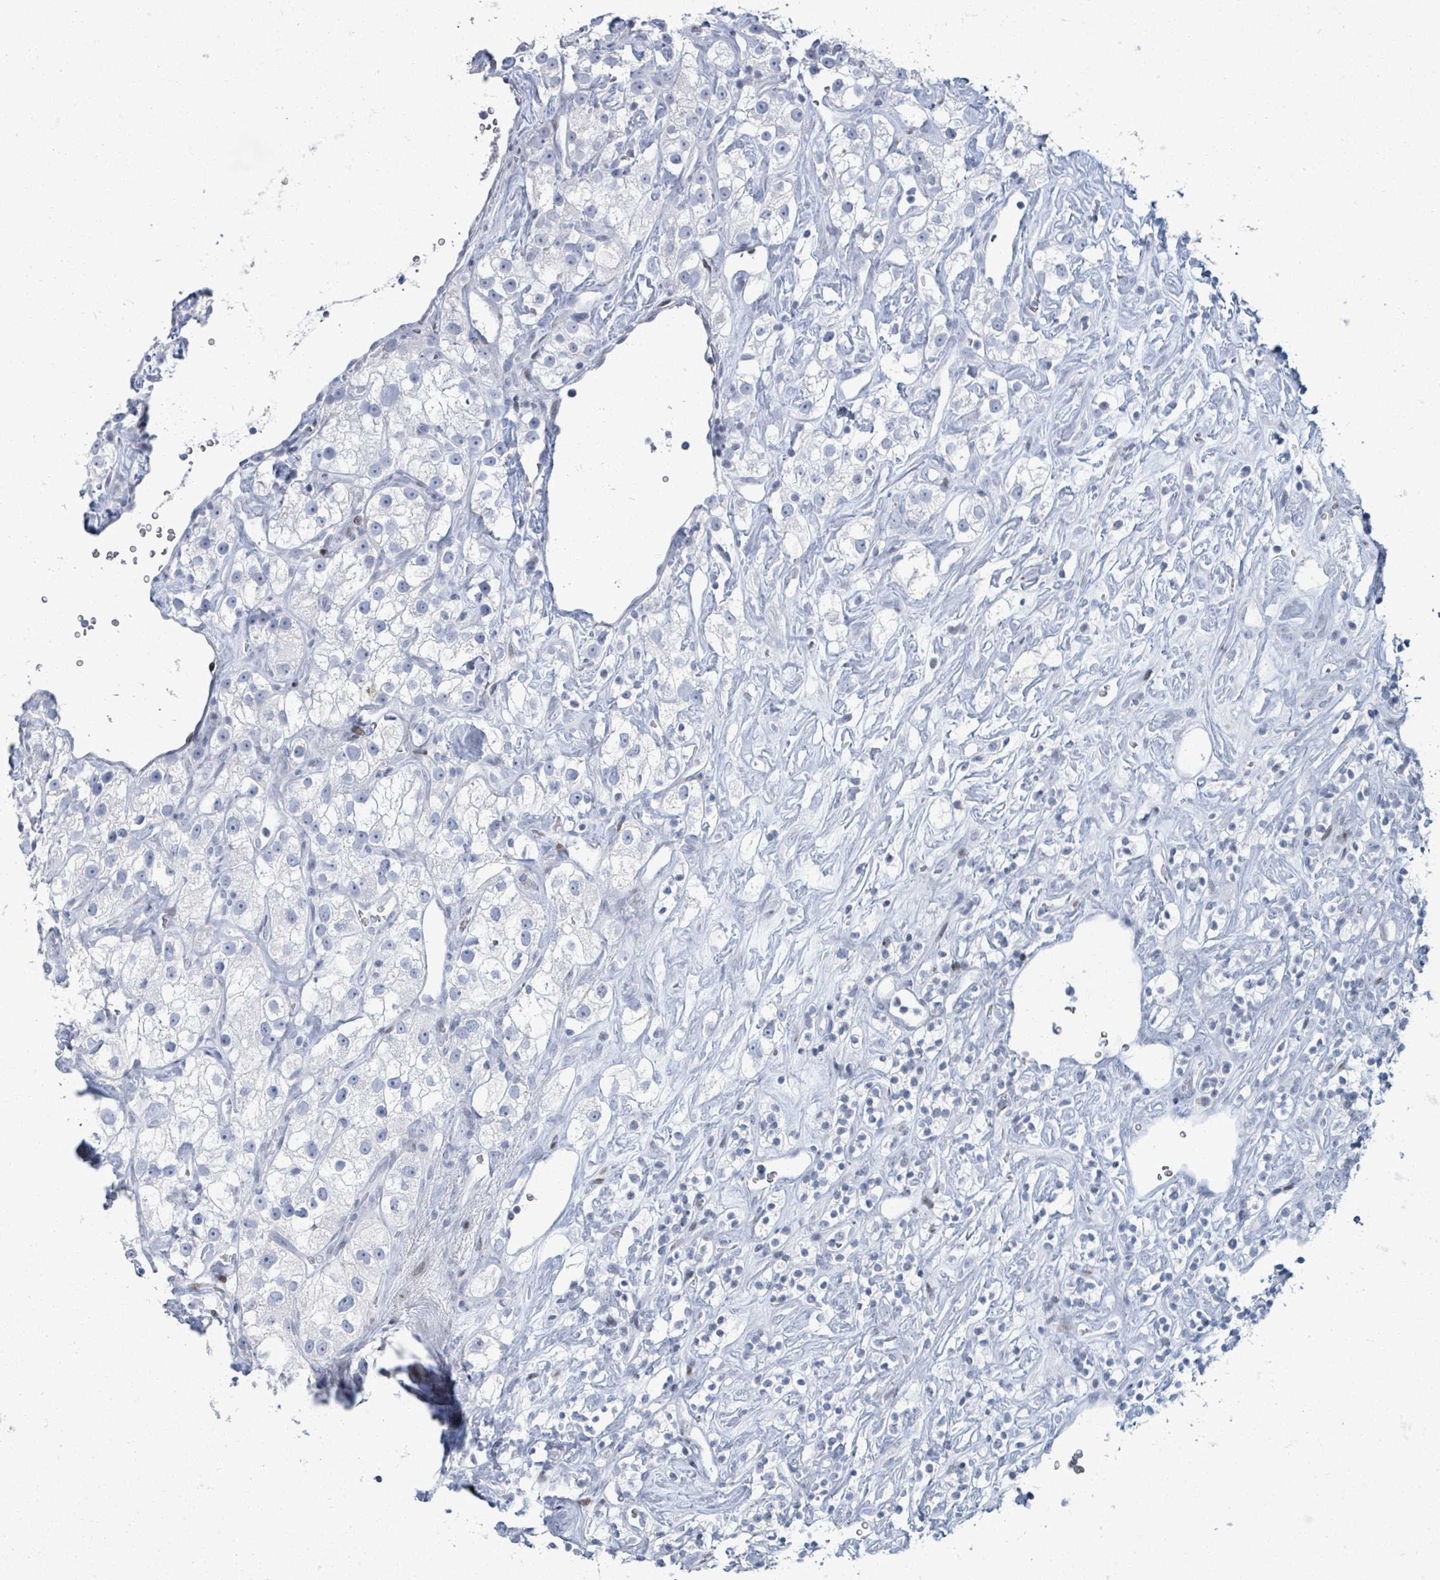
{"staining": {"intensity": "negative", "quantity": "none", "location": "none"}, "tissue": "renal cancer", "cell_type": "Tumor cells", "image_type": "cancer", "snomed": [{"axis": "morphology", "description": "Adenocarcinoma, NOS"}, {"axis": "topography", "description": "Kidney"}], "caption": "IHC micrograph of renal adenocarcinoma stained for a protein (brown), which reveals no staining in tumor cells.", "gene": "MALL", "patient": {"sex": "male", "age": 77}}